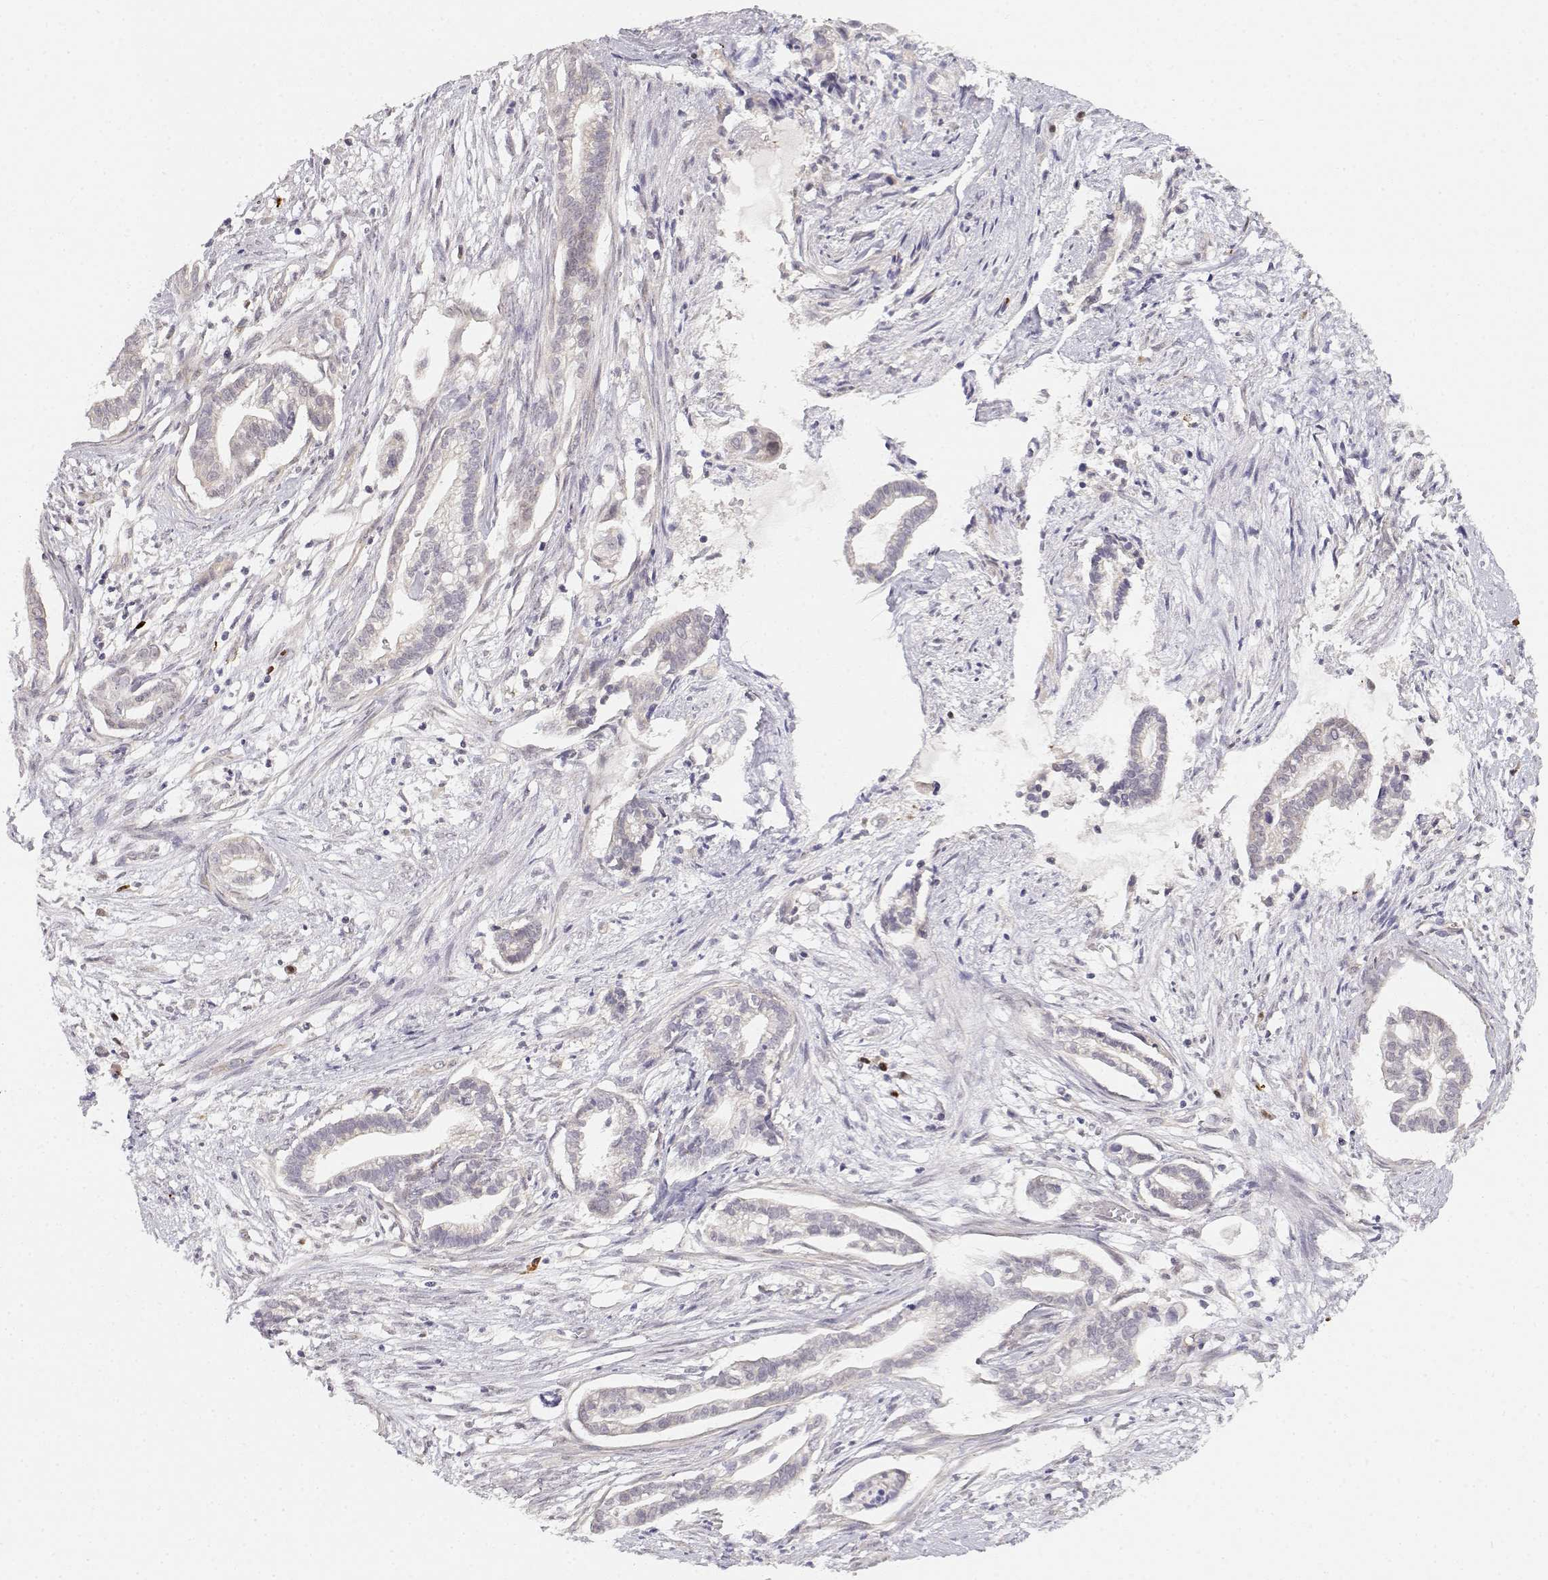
{"staining": {"intensity": "negative", "quantity": "none", "location": "none"}, "tissue": "cervical cancer", "cell_type": "Tumor cells", "image_type": "cancer", "snomed": [{"axis": "morphology", "description": "Adenocarcinoma, NOS"}, {"axis": "topography", "description": "Cervix"}], "caption": "DAB immunohistochemical staining of adenocarcinoma (cervical) reveals no significant positivity in tumor cells.", "gene": "EAF2", "patient": {"sex": "female", "age": 62}}